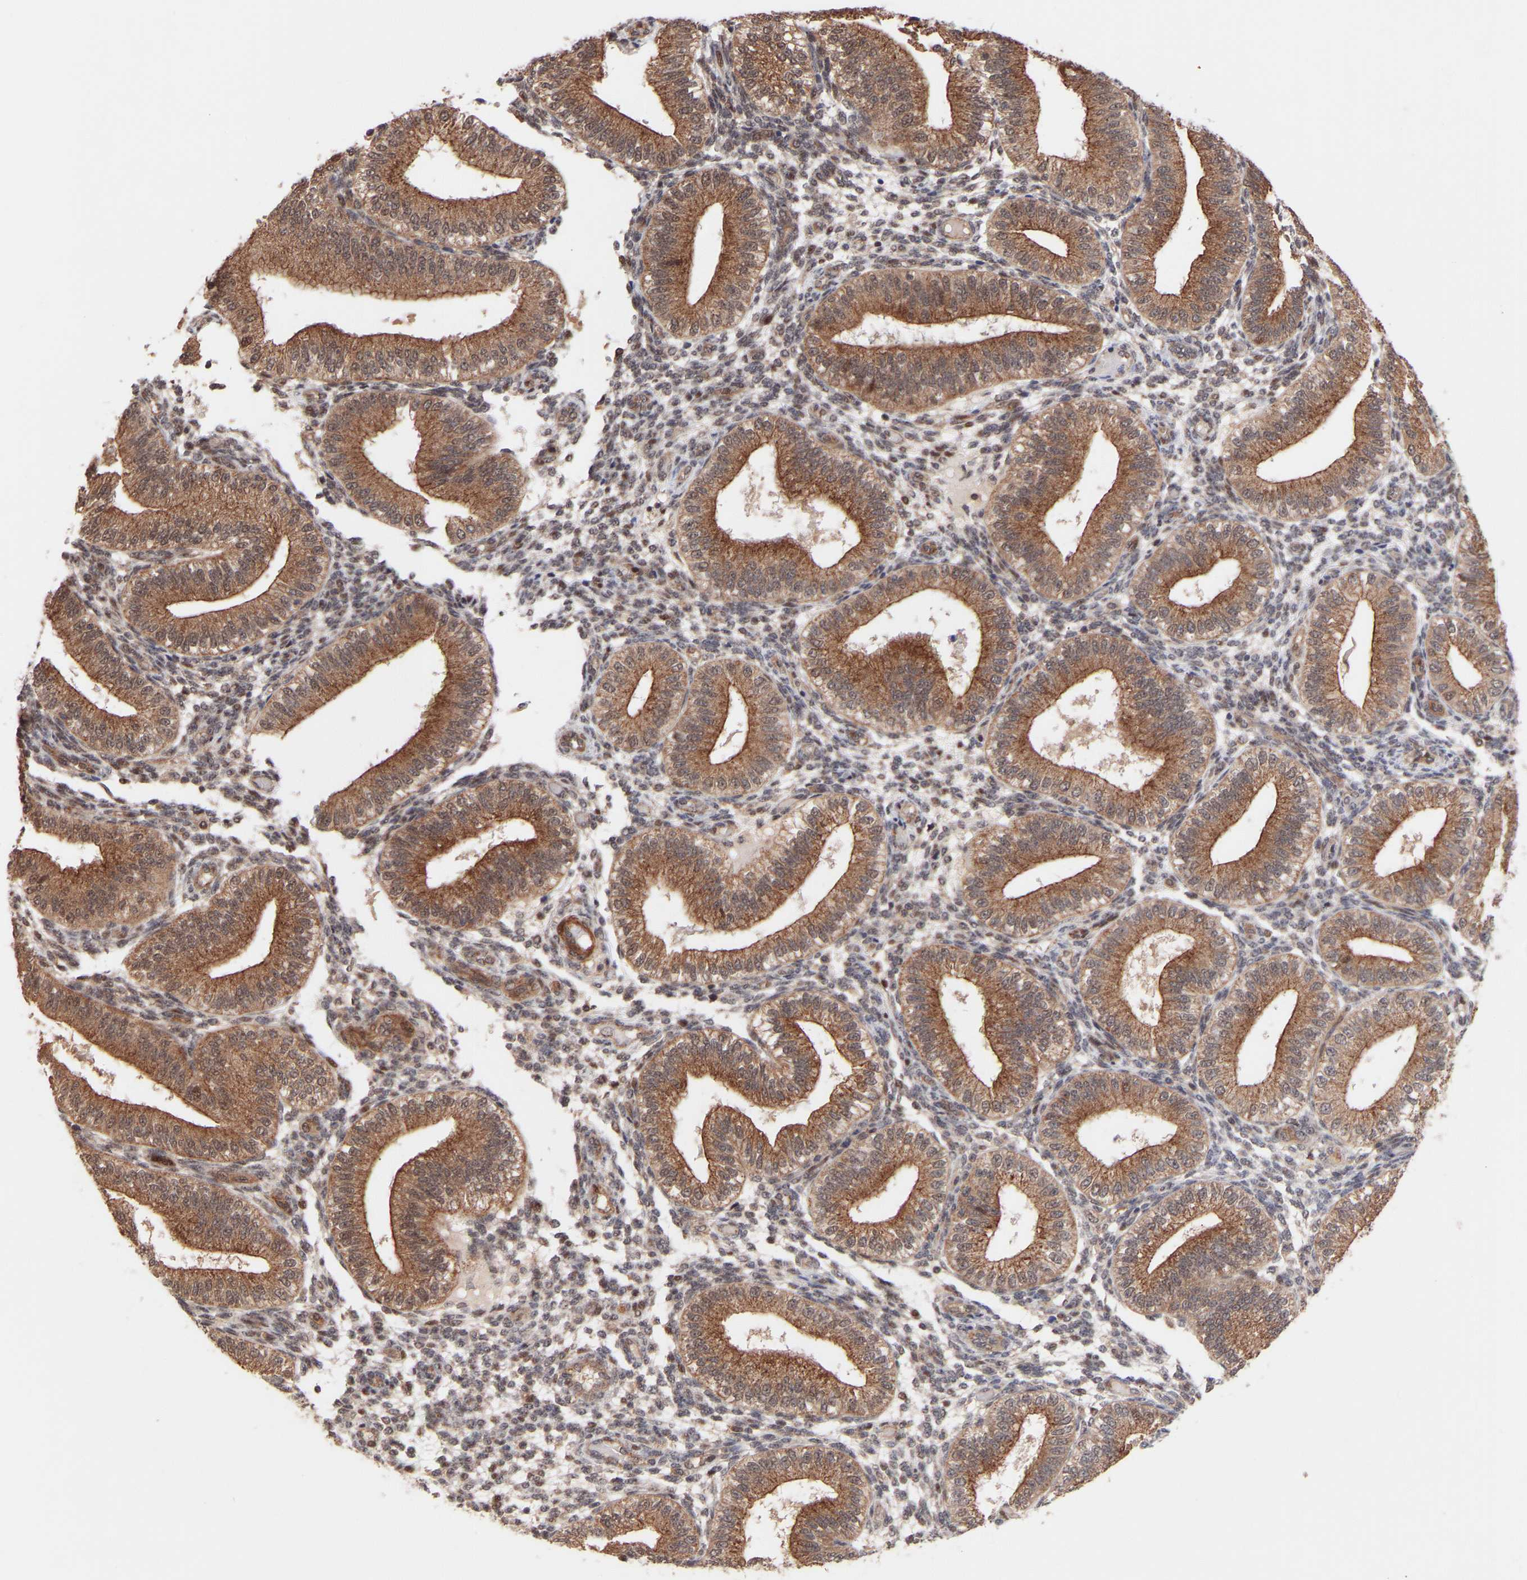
{"staining": {"intensity": "weak", "quantity": "25%-75%", "location": "cytoplasmic/membranous,nuclear"}, "tissue": "endometrium", "cell_type": "Cells in endometrial stroma", "image_type": "normal", "snomed": [{"axis": "morphology", "description": "Normal tissue, NOS"}, {"axis": "topography", "description": "Endometrium"}], "caption": "Human endometrium stained for a protein (brown) reveals weak cytoplasmic/membranous,nuclear positive expression in about 25%-75% of cells in endometrial stroma.", "gene": "PDLIM5", "patient": {"sex": "female", "age": 39}}